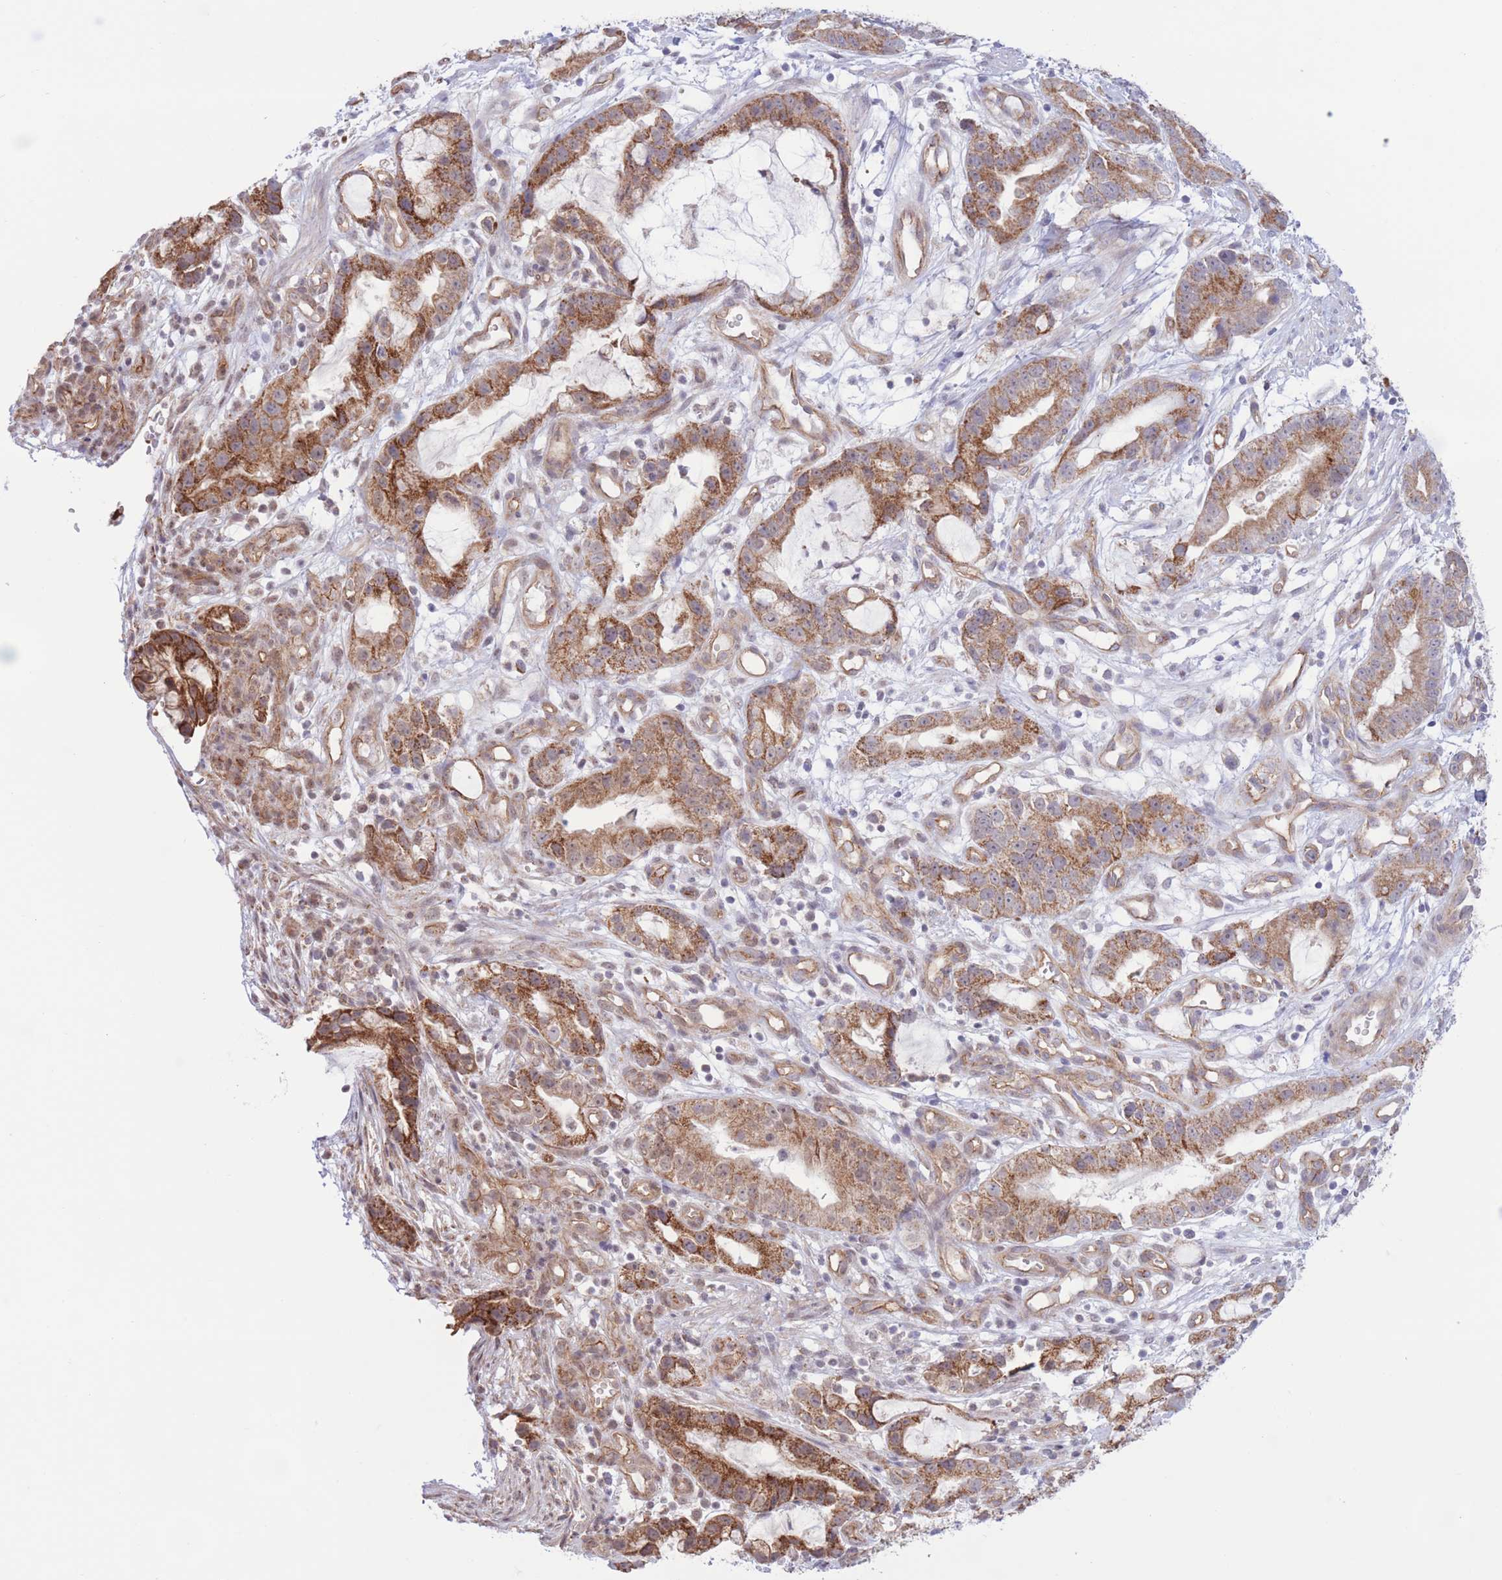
{"staining": {"intensity": "moderate", "quantity": ">75%", "location": "cytoplasmic/membranous"}, "tissue": "stomach cancer", "cell_type": "Tumor cells", "image_type": "cancer", "snomed": [{"axis": "morphology", "description": "Adenocarcinoma, NOS"}, {"axis": "topography", "description": "Stomach"}], "caption": "A histopathology image of human adenocarcinoma (stomach) stained for a protein demonstrates moderate cytoplasmic/membranous brown staining in tumor cells.", "gene": "MRPS31", "patient": {"sex": "male", "age": 55}}